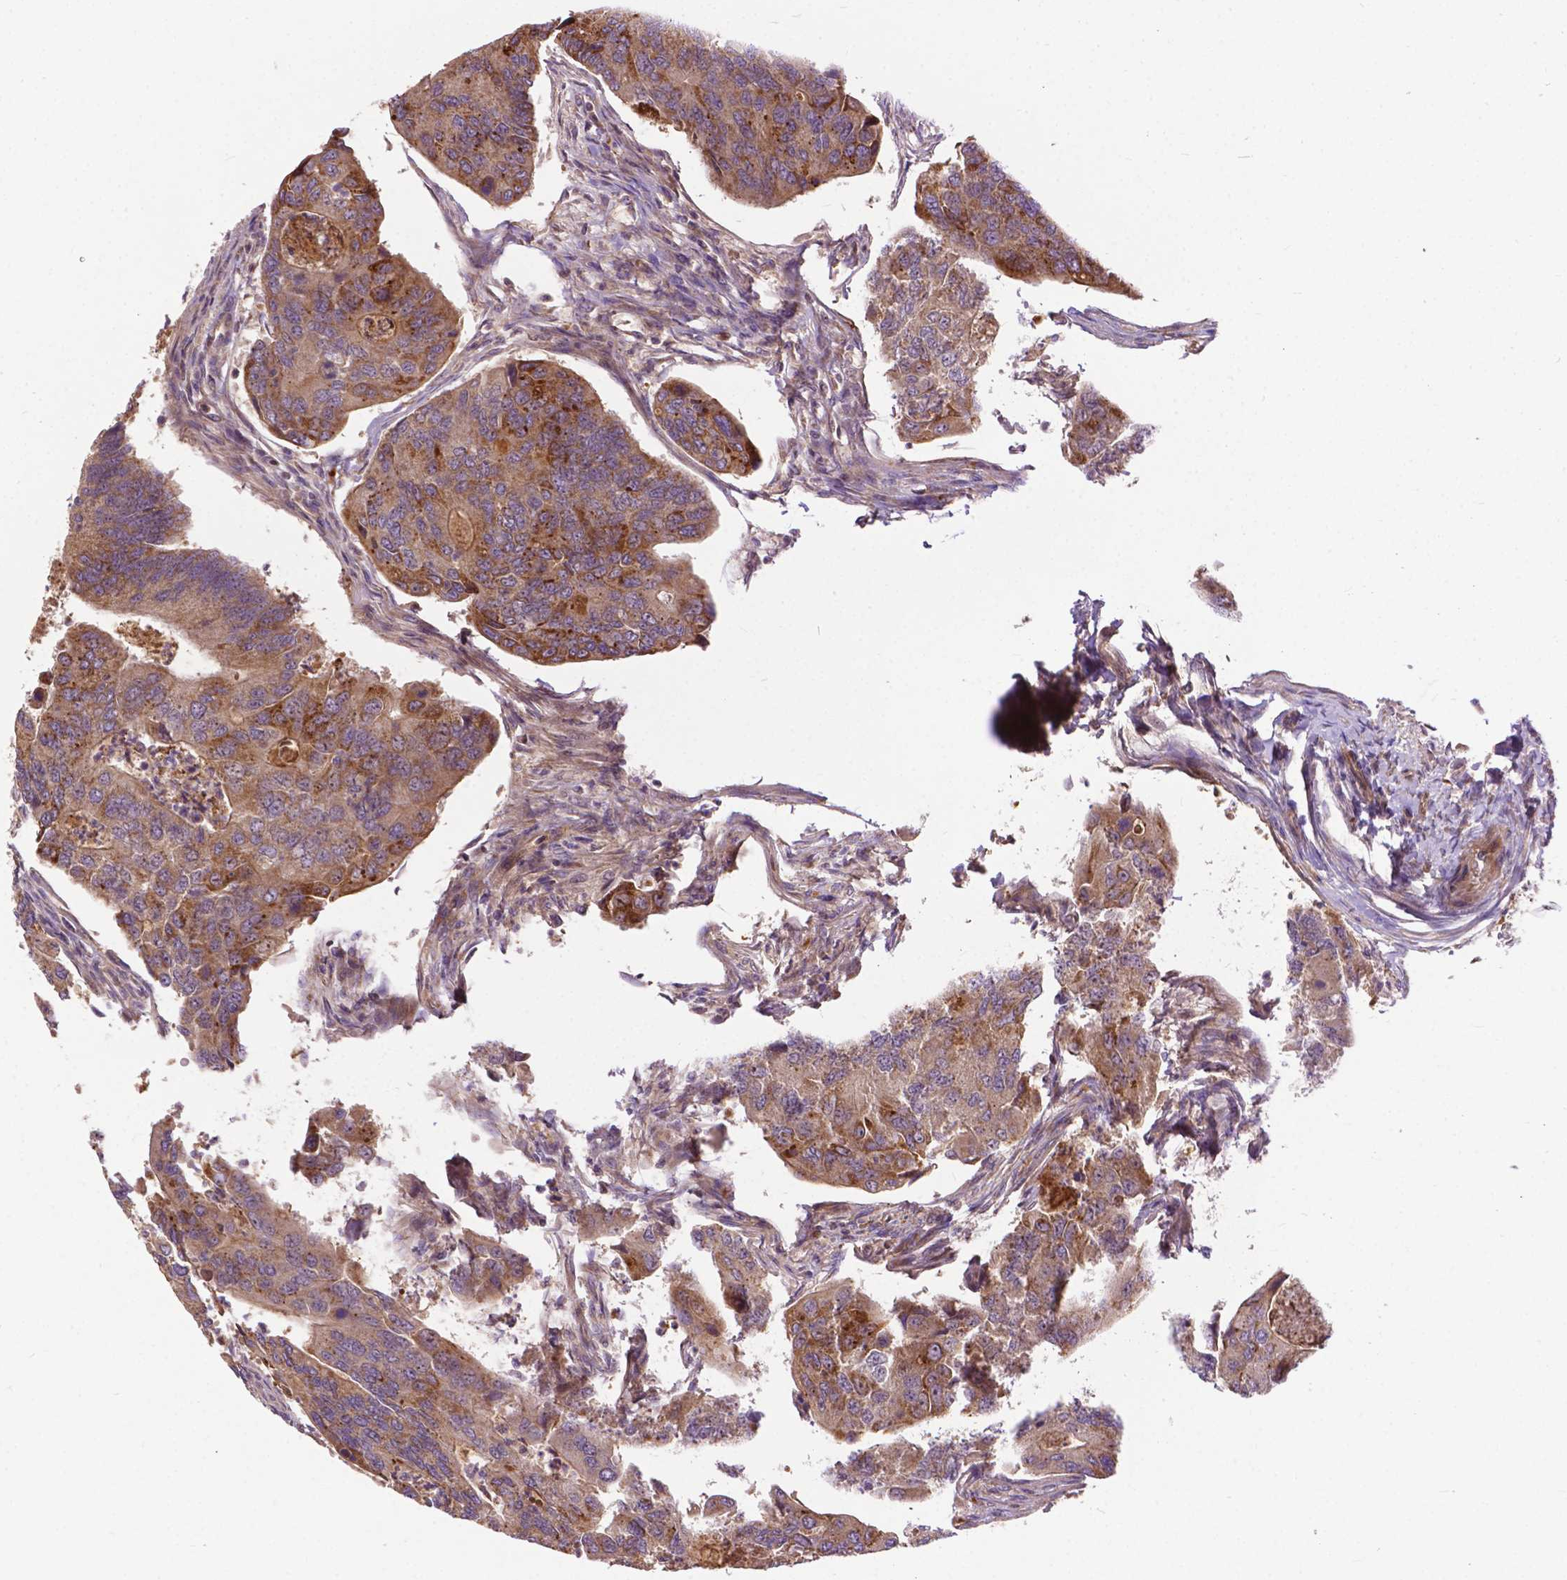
{"staining": {"intensity": "moderate", "quantity": ">75%", "location": "cytoplasmic/membranous"}, "tissue": "colorectal cancer", "cell_type": "Tumor cells", "image_type": "cancer", "snomed": [{"axis": "morphology", "description": "Adenocarcinoma, NOS"}, {"axis": "topography", "description": "Colon"}], "caption": "High-power microscopy captured an IHC photomicrograph of colorectal cancer (adenocarcinoma), revealing moderate cytoplasmic/membranous positivity in approximately >75% of tumor cells.", "gene": "PARP3", "patient": {"sex": "female", "age": 67}}